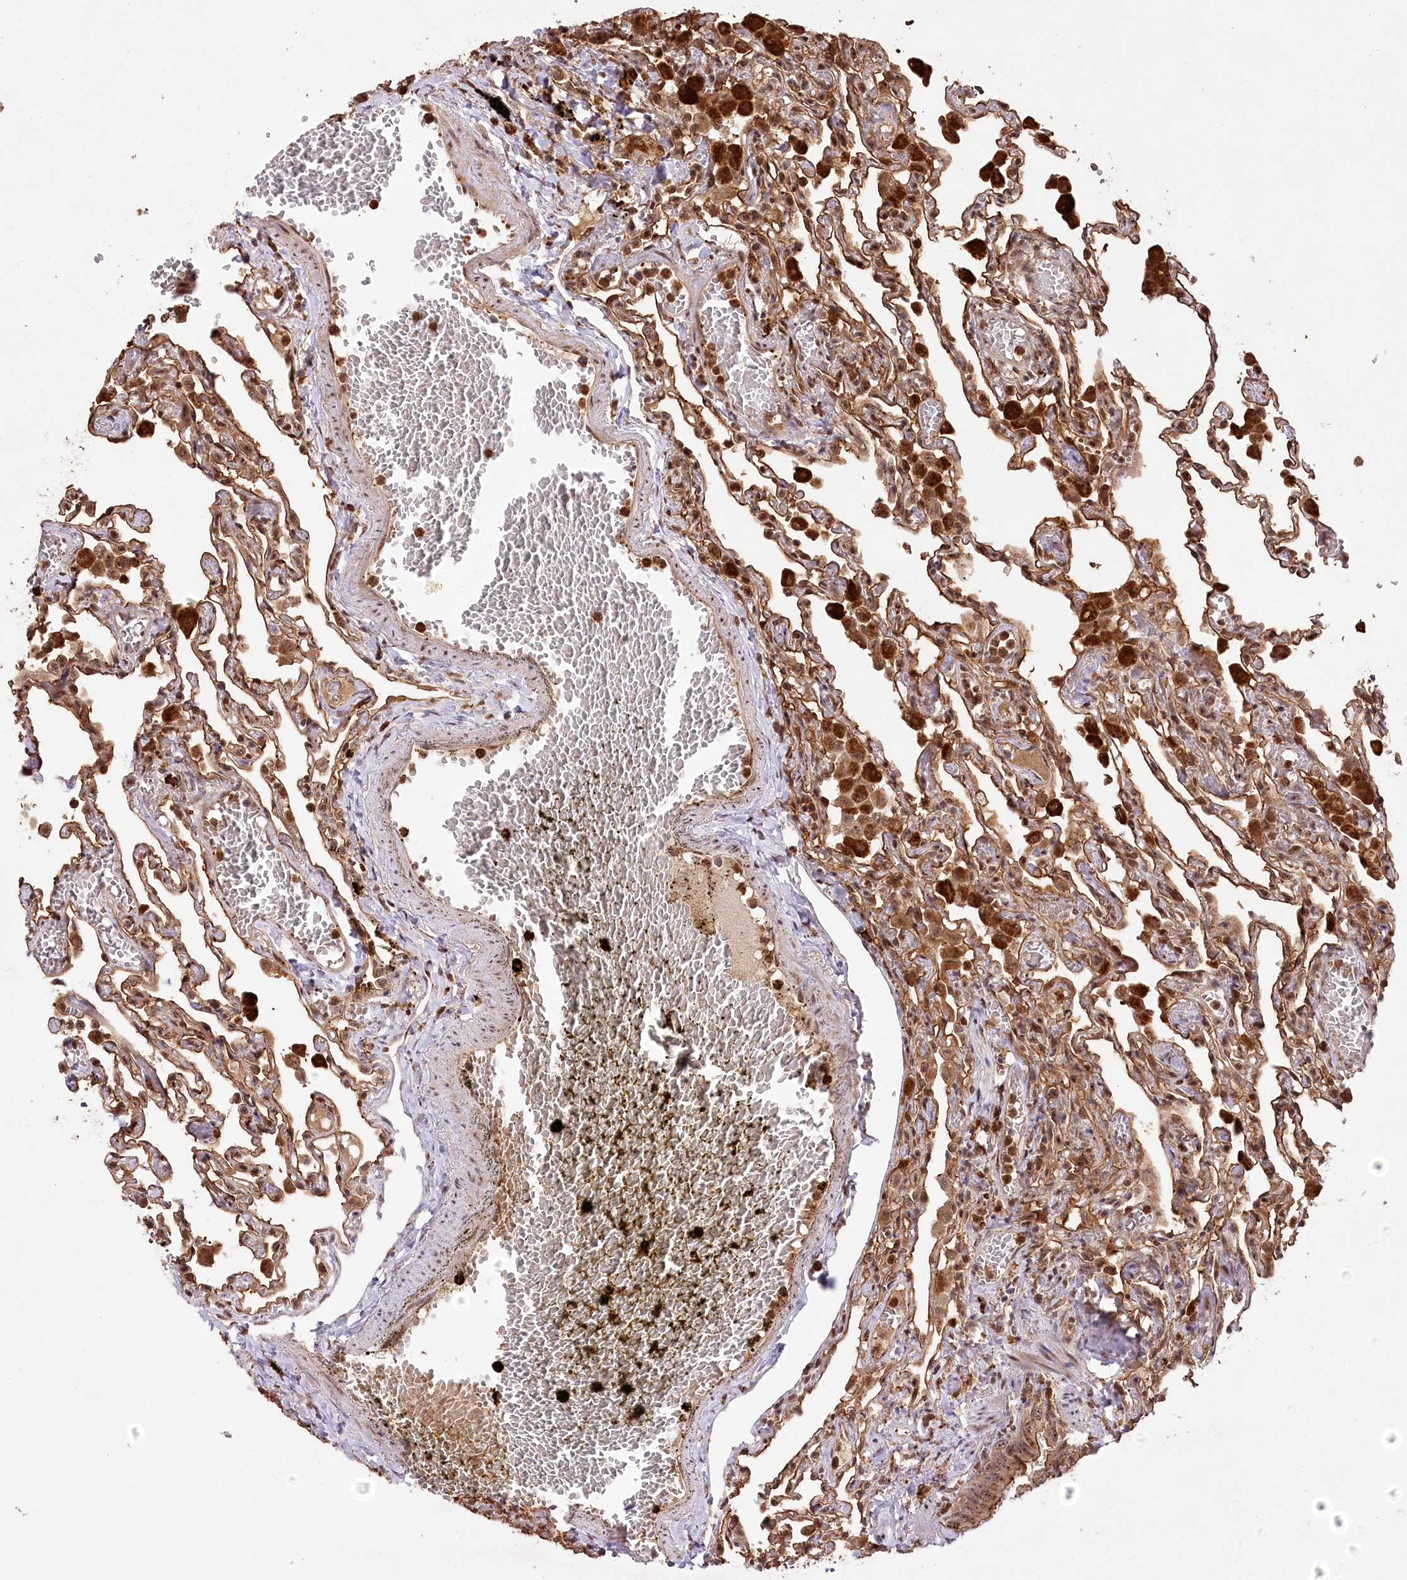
{"staining": {"intensity": "moderate", "quantity": ">75%", "location": "cytoplasmic/membranous"}, "tissue": "lung", "cell_type": "Alveolar cells", "image_type": "normal", "snomed": [{"axis": "morphology", "description": "Normal tissue, NOS"}, {"axis": "topography", "description": "Bronchus"}, {"axis": "topography", "description": "Lung"}], "caption": "Alveolar cells show moderate cytoplasmic/membranous staining in about >75% of cells in unremarkable lung.", "gene": "PYROXD1", "patient": {"sex": "female", "age": 49}}